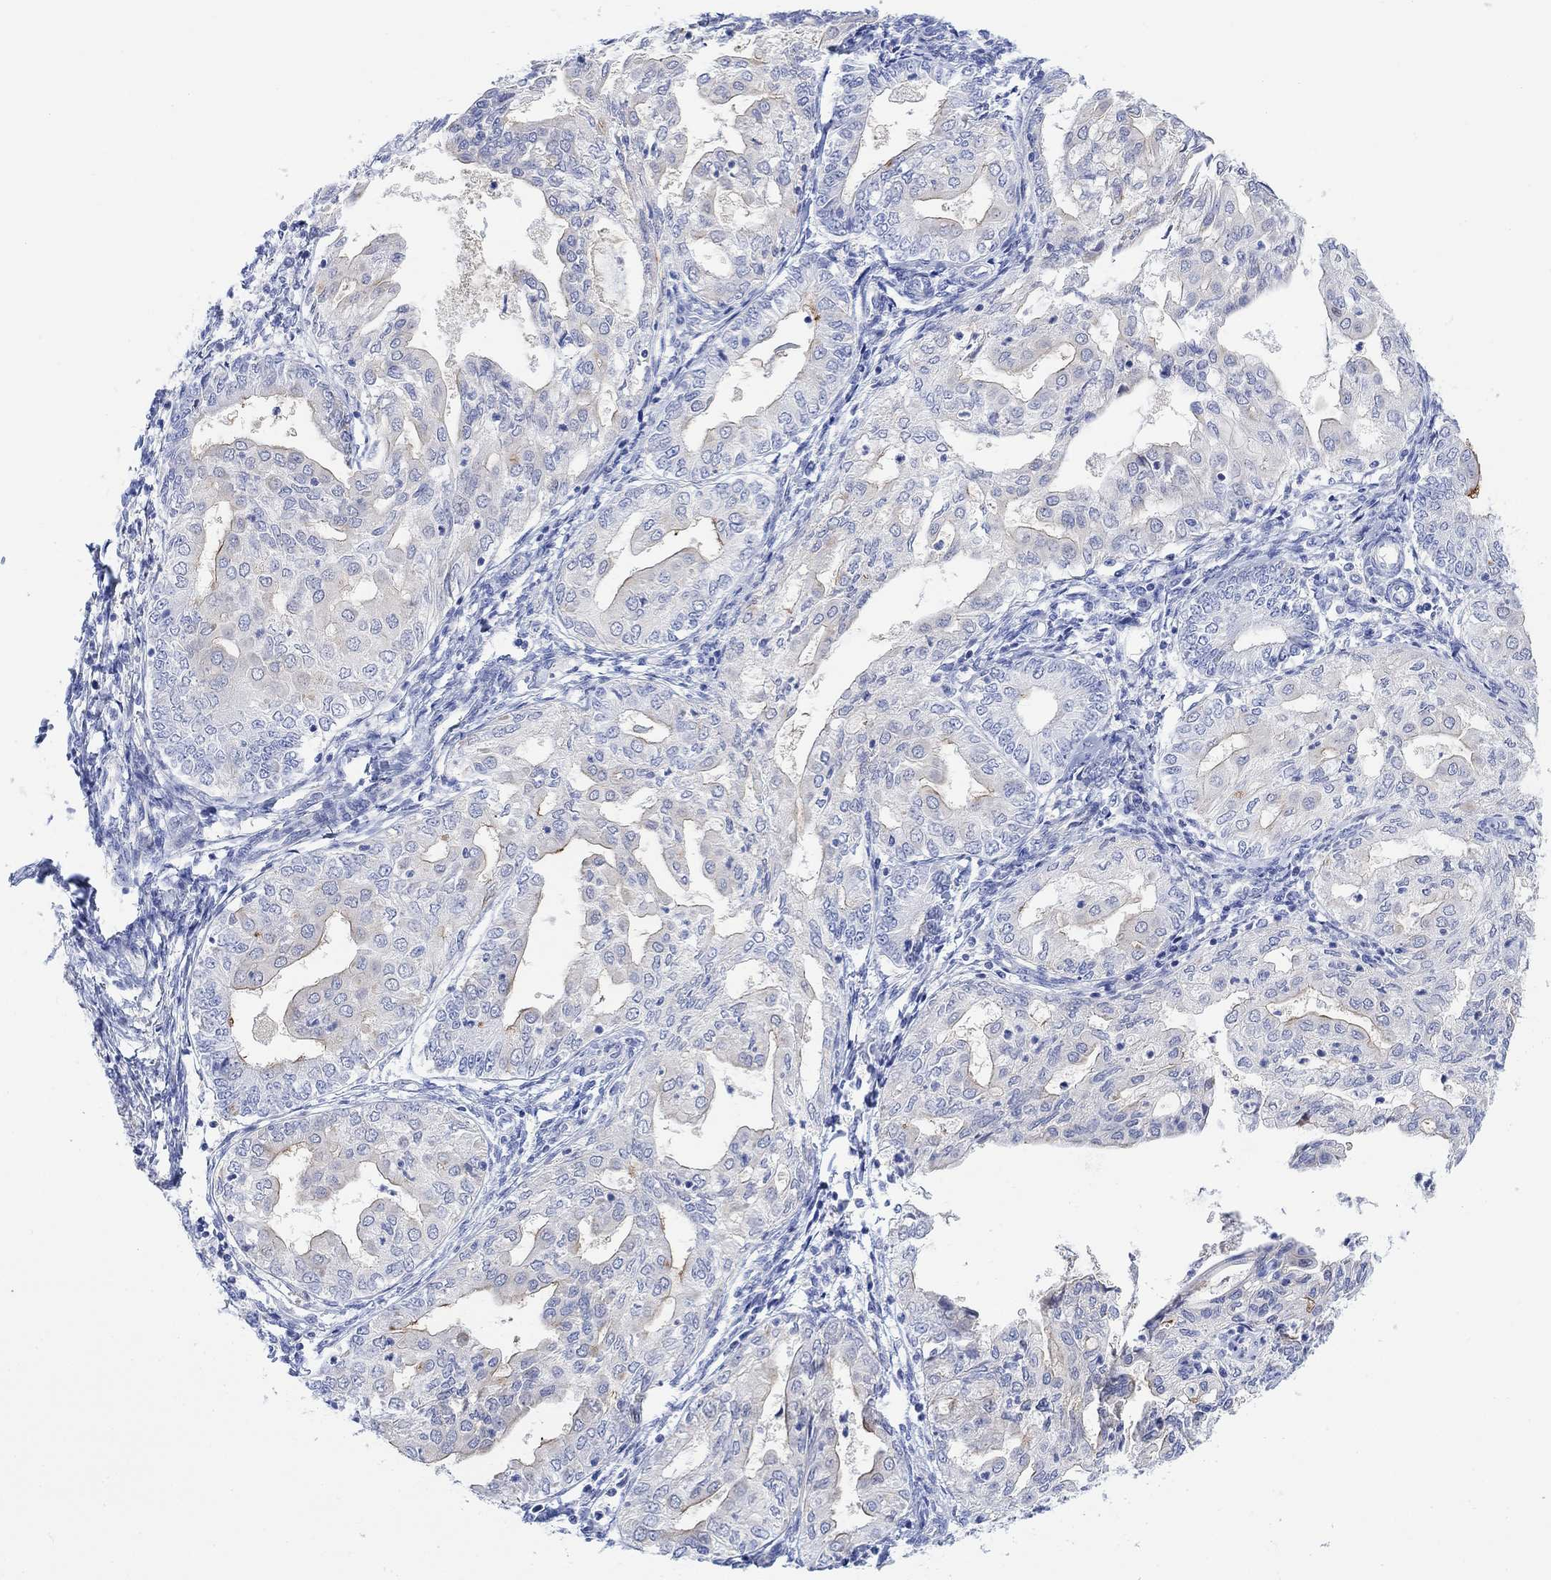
{"staining": {"intensity": "negative", "quantity": "none", "location": "none"}, "tissue": "endometrial cancer", "cell_type": "Tumor cells", "image_type": "cancer", "snomed": [{"axis": "morphology", "description": "Adenocarcinoma, NOS"}, {"axis": "topography", "description": "Endometrium"}], "caption": "Immunohistochemistry (IHC) histopathology image of neoplastic tissue: endometrial cancer (adenocarcinoma) stained with DAB displays no significant protein positivity in tumor cells.", "gene": "TLDC2", "patient": {"sex": "female", "age": 68}}